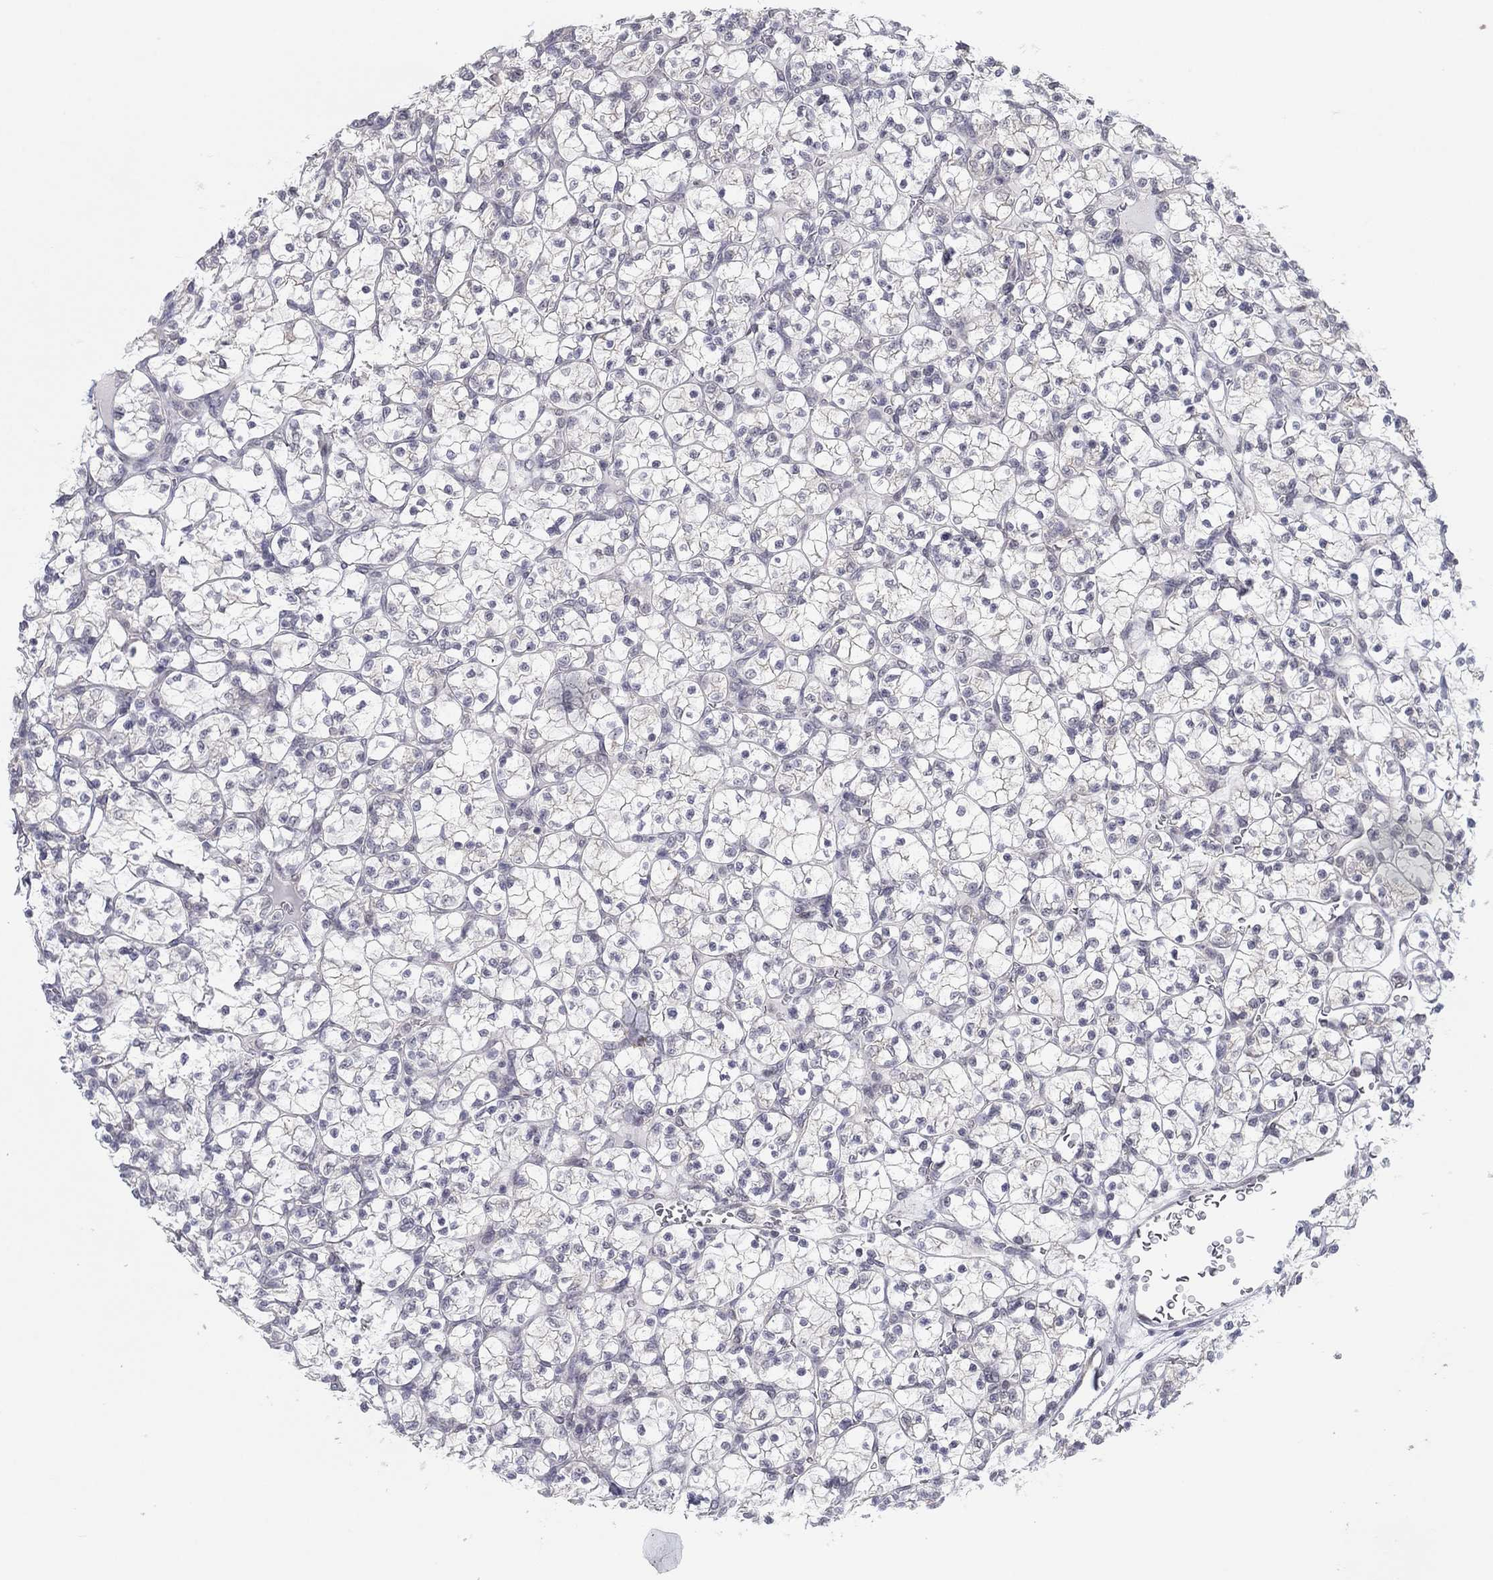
{"staining": {"intensity": "weak", "quantity": "<25%", "location": "cytoplasmic/membranous"}, "tissue": "renal cancer", "cell_type": "Tumor cells", "image_type": "cancer", "snomed": [{"axis": "morphology", "description": "Adenocarcinoma, NOS"}, {"axis": "topography", "description": "Kidney"}], "caption": "Human adenocarcinoma (renal) stained for a protein using immunohistochemistry (IHC) exhibits no staining in tumor cells.", "gene": "SLC22A2", "patient": {"sex": "female", "age": 89}}